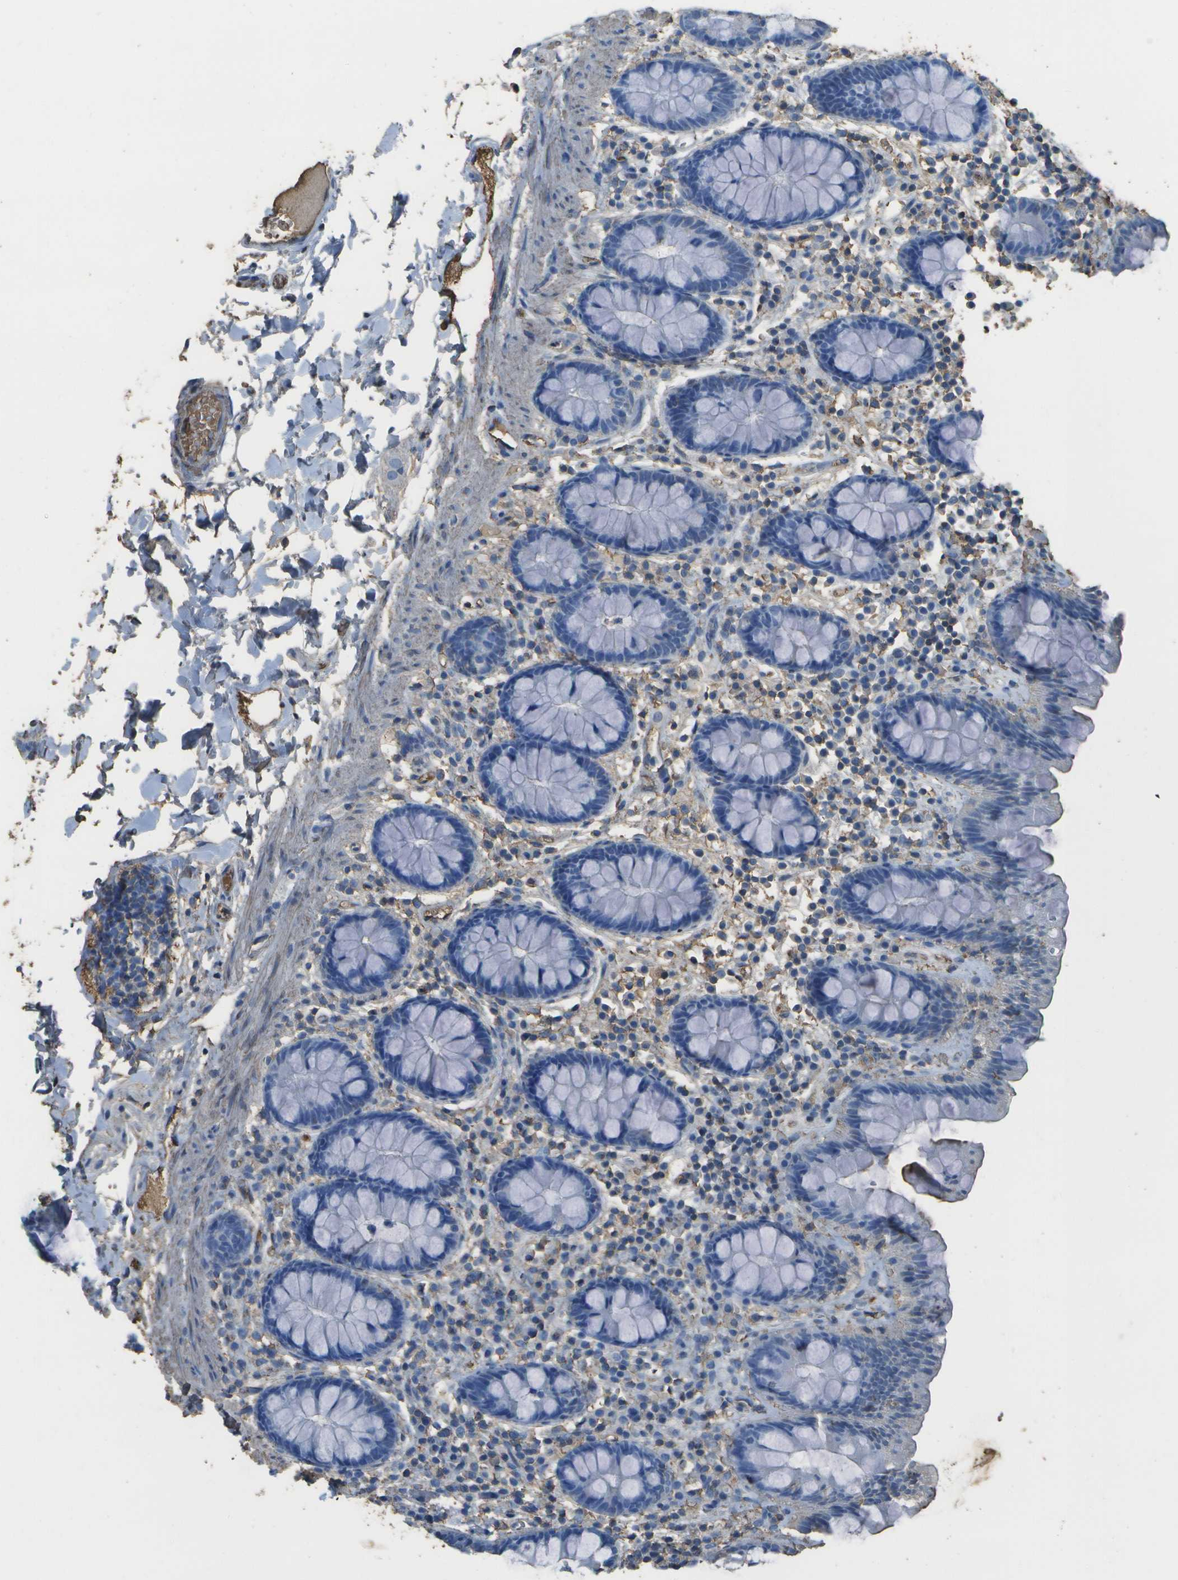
{"staining": {"intensity": "weak", "quantity": ">75%", "location": "cytoplasmic/membranous"}, "tissue": "colon", "cell_type": "Endothelial cells", "image_type": "normal", "snomed": [{"axis": "morphology", "description": "Normal tissue, NOS"}, {"axis": "topography", "description": "Colon"}], "caption": "Weak cytoplasmic/membranous positivity for a protein is identified in approximately >75% of endothelial cells of benign colon using immunohistochemistry.", "gene": "CYP4F11", "patient": {"sex": "female", "age": 80}}